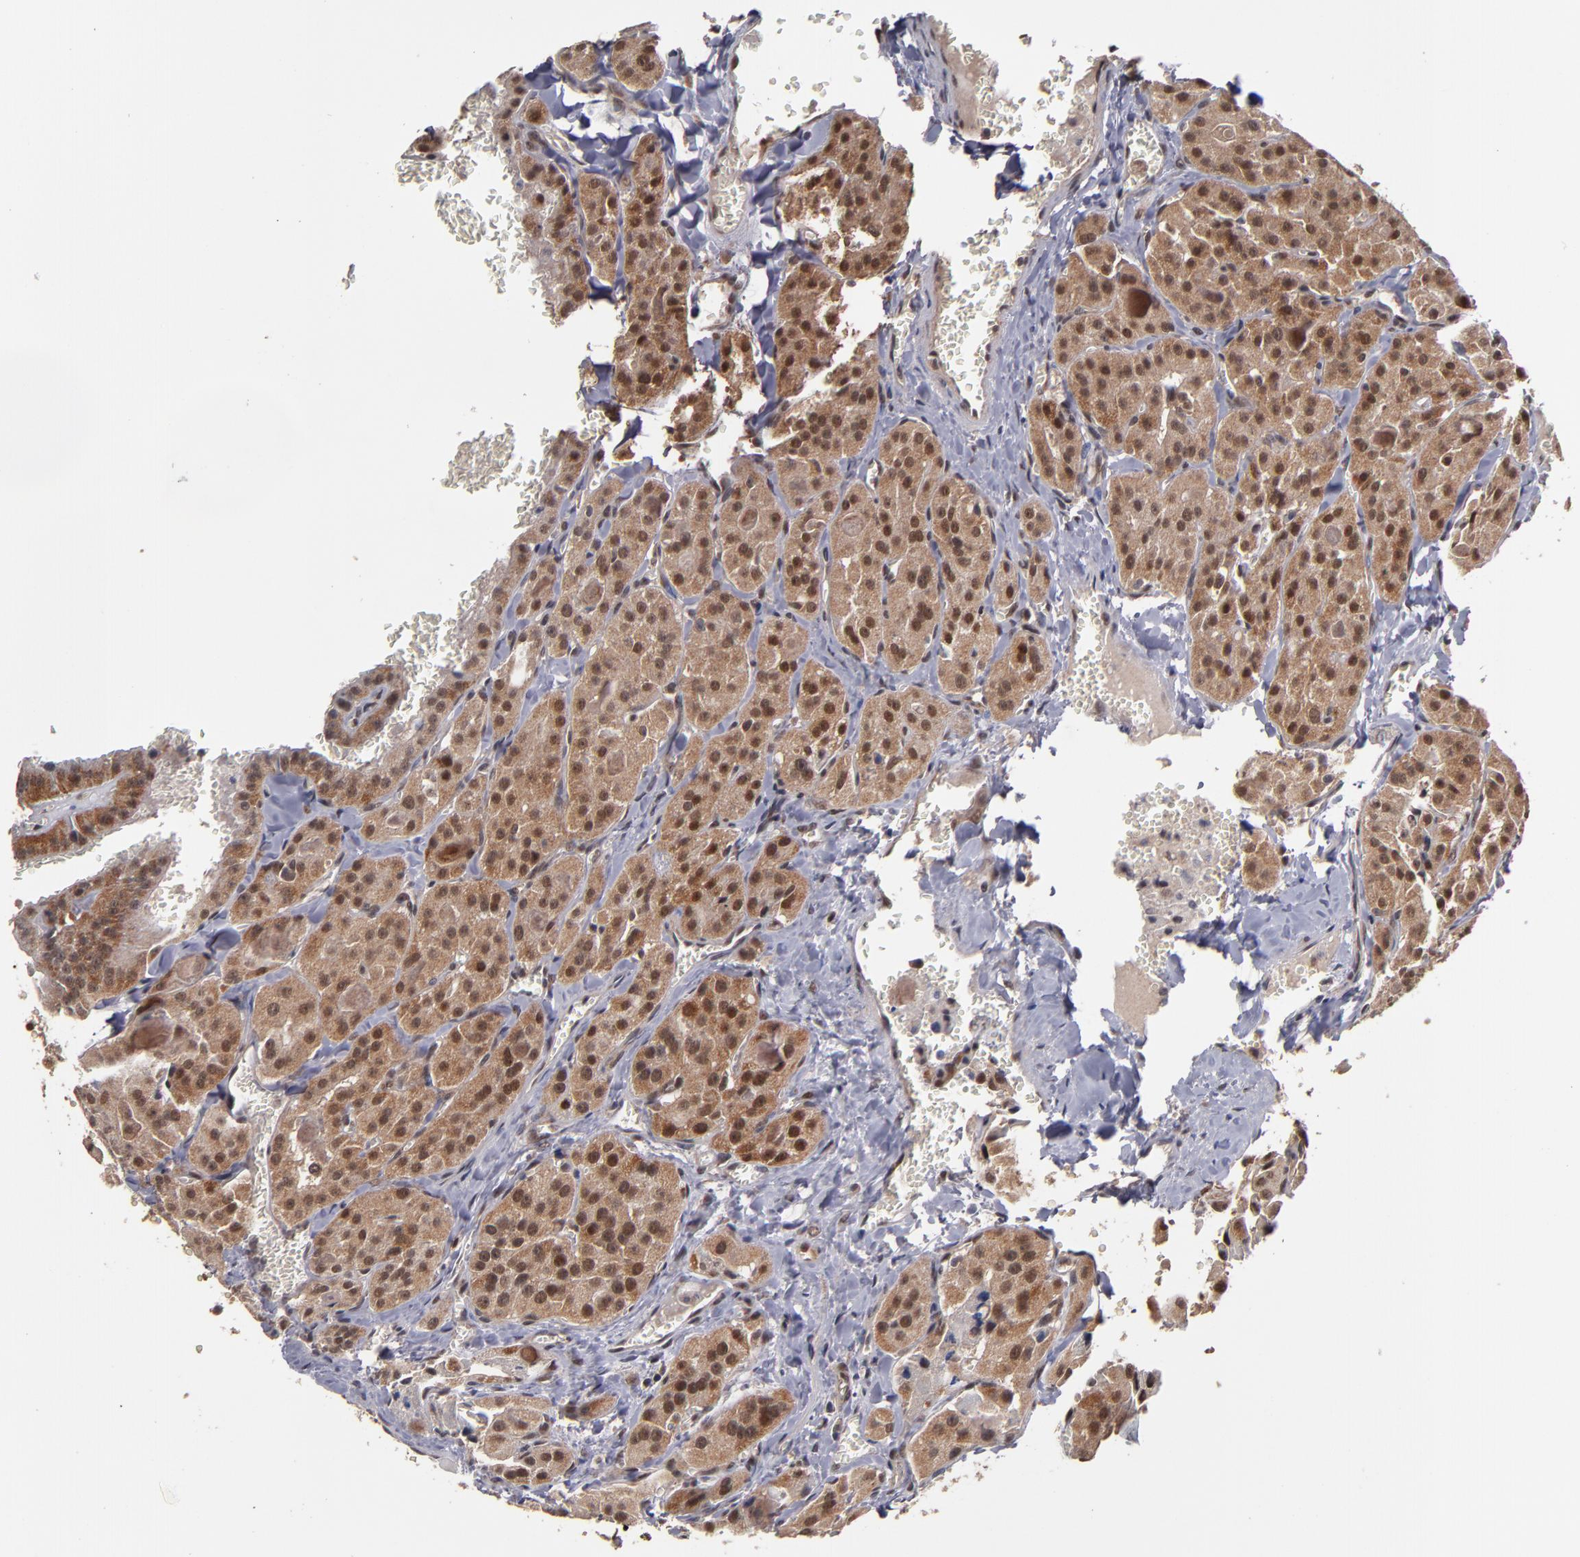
{"staining": {"intensity": "moderate", "quantity": ">75%", "location": "cytoplasmic/membranous,nuclear"}, "tissue": "thyroid cancer", "cell_type": "Tumor cells", "image_type": "cancer", "snomed": [{"axis": "morphology", "description": "Carcinoma, NOS"}, {"axis": "topography", "description": "Thyroid gland"}], "caption": "A brown stain shows moderate cytoplasmic/membranous and nuclear positivity of a protein in human thyroid cancer (carcinoma) tumor cells. Immunohistochemistry (ihc) stains the protein of interest in brown and the nuclei are stained blue.", "gene": "CUL5", "patient": {"sex": "male", "age": 76}}